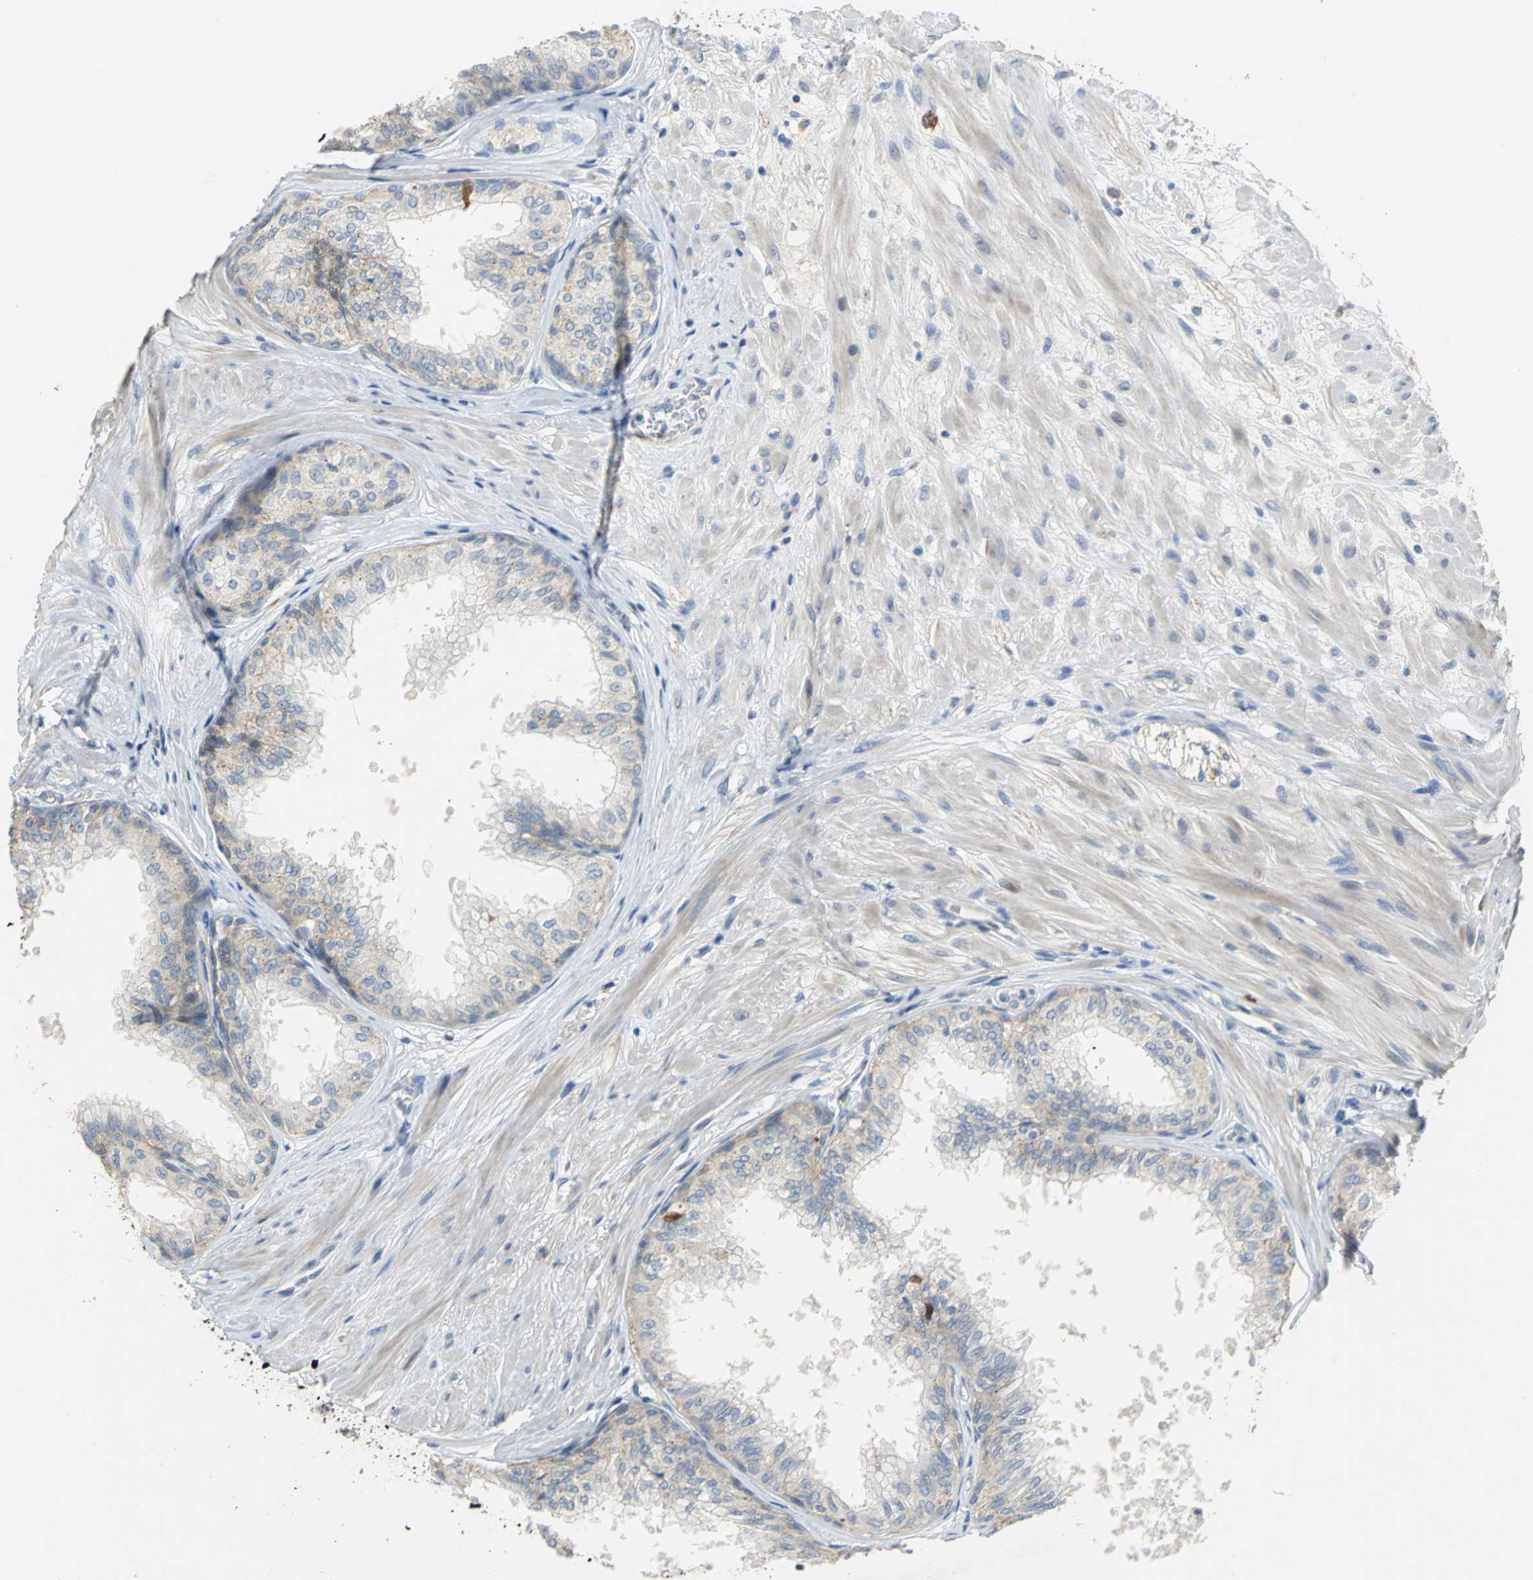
{"staining": {"intensity": "moderate", "quantity": "25%-75%", "location": "cytoplasmic/membranous"}, "tissue": "prostate", "cell_type": "Glandular cells", "image_type": "normal", "snomed": [{"axis": "morphology", "description": "Normal tissue, NOS"}, {"axis": "topography", "description": "Prostate"}, {"axis": "topography", "description": "Seminal veicle"}], "caption": "Prostate stained with immunohistochemistry (IHC) demonstrates moderate cytoplasmic/membranous staining in approximately 25%-75% of glandular cells. The staining is performed using DAB brown chromogen to label protein expression. The nuclei are counter-stained blue using hematoxylin.", "gene": "IL17RB", "patient": {"sex": "male", "age": 60}}